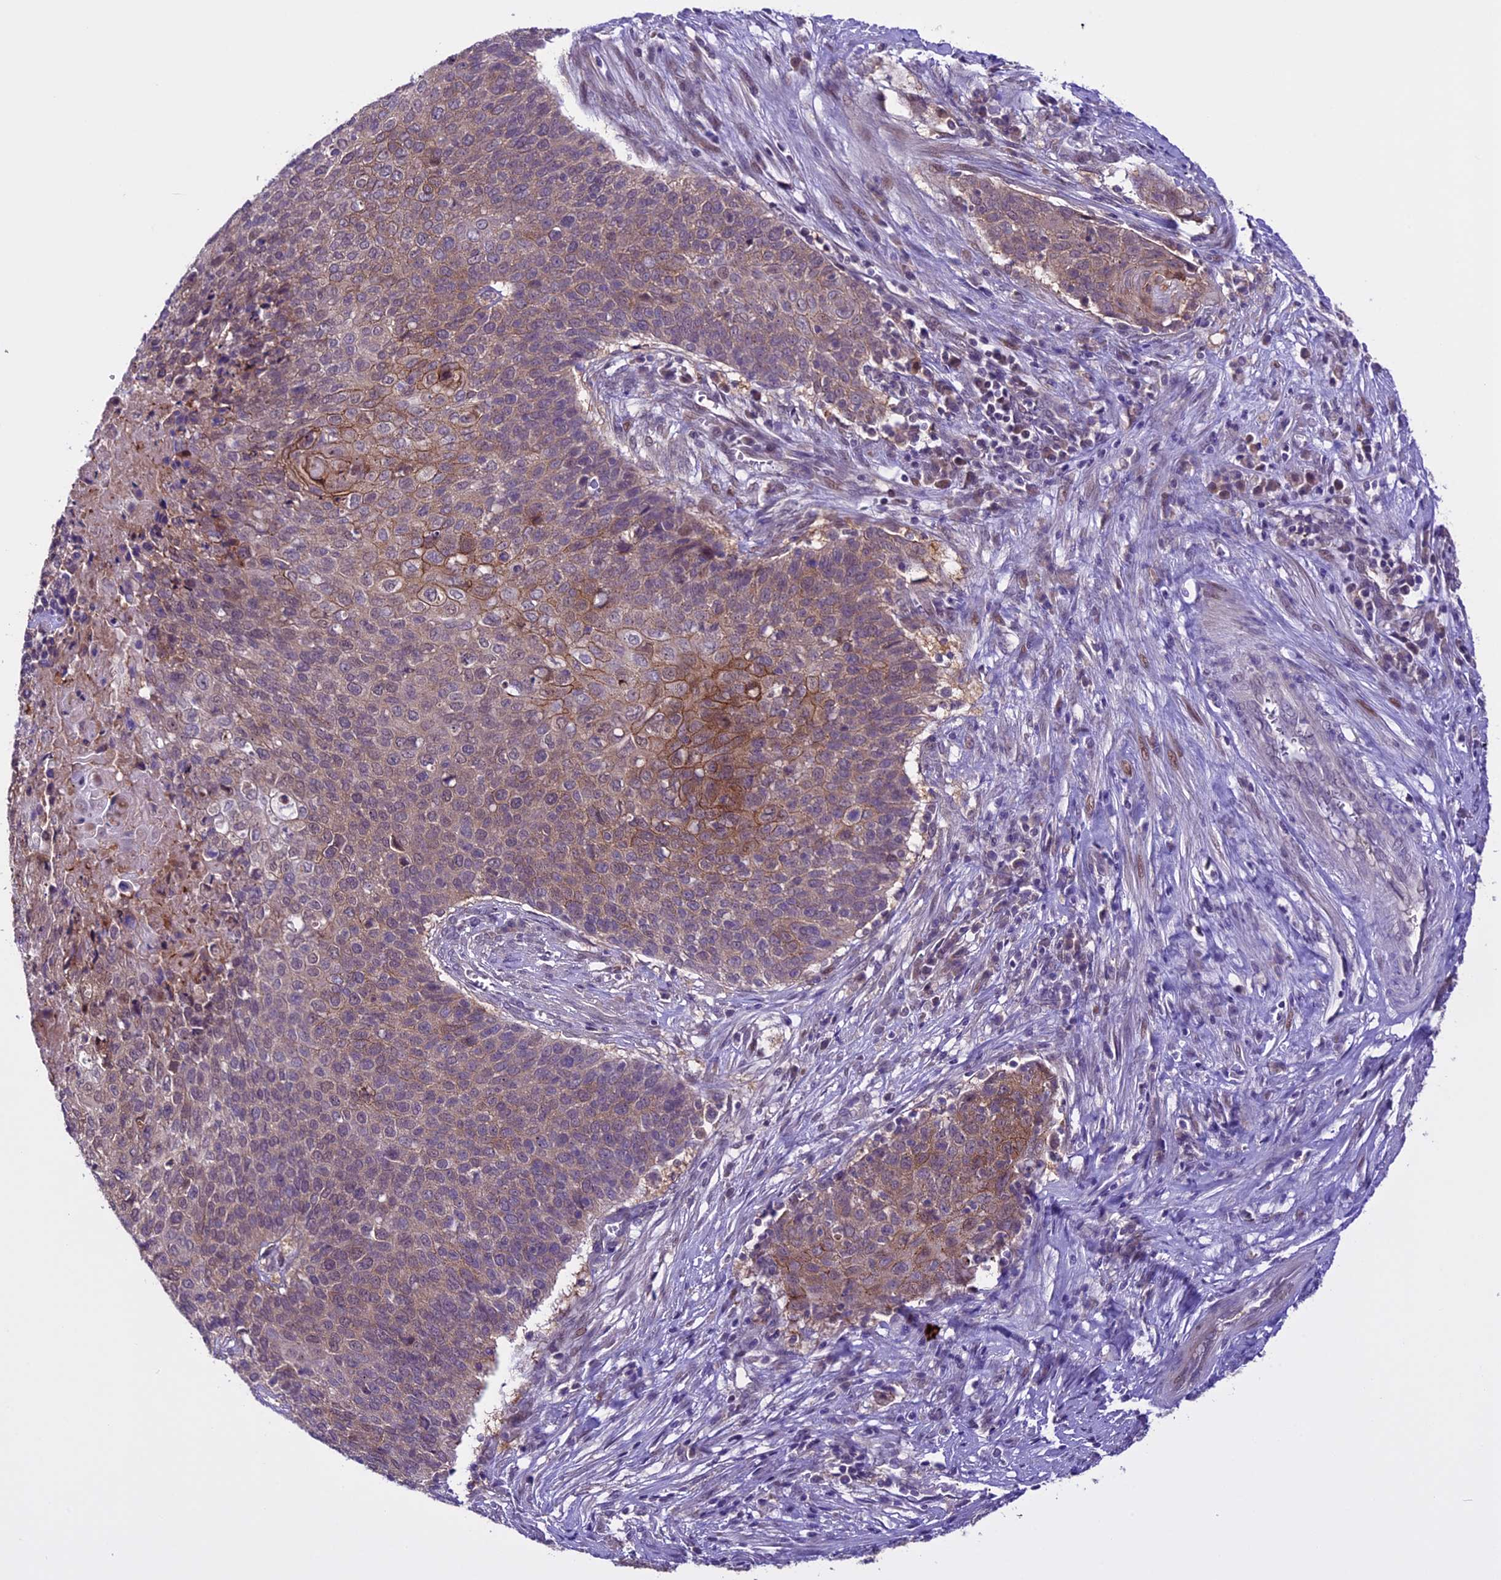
{"staining": {"intensity": "moderate", "quantity": "<25%", "location": "cytoplasmic/membranous"}, "tissue": "cervical cancer", "cell_type": "Tumor cells", "image_type": "cancer", "snomed": [{"axis": "morphology", "description": "Squamous cell carcinoma, NOS"}, {"axis": "topography", "description": "Cervix"}], "caption": "Brown immunohistochemical staining in human cervical squamous cell carcinoma displays moderate cytoplasmic/membranous expression in approximately <25% of tumor cells. (brown staining indicates protein expression, while blue staining denotes nuclei).", "gene": "XKR7", "patient": {"sex": "female", "age": 39}}